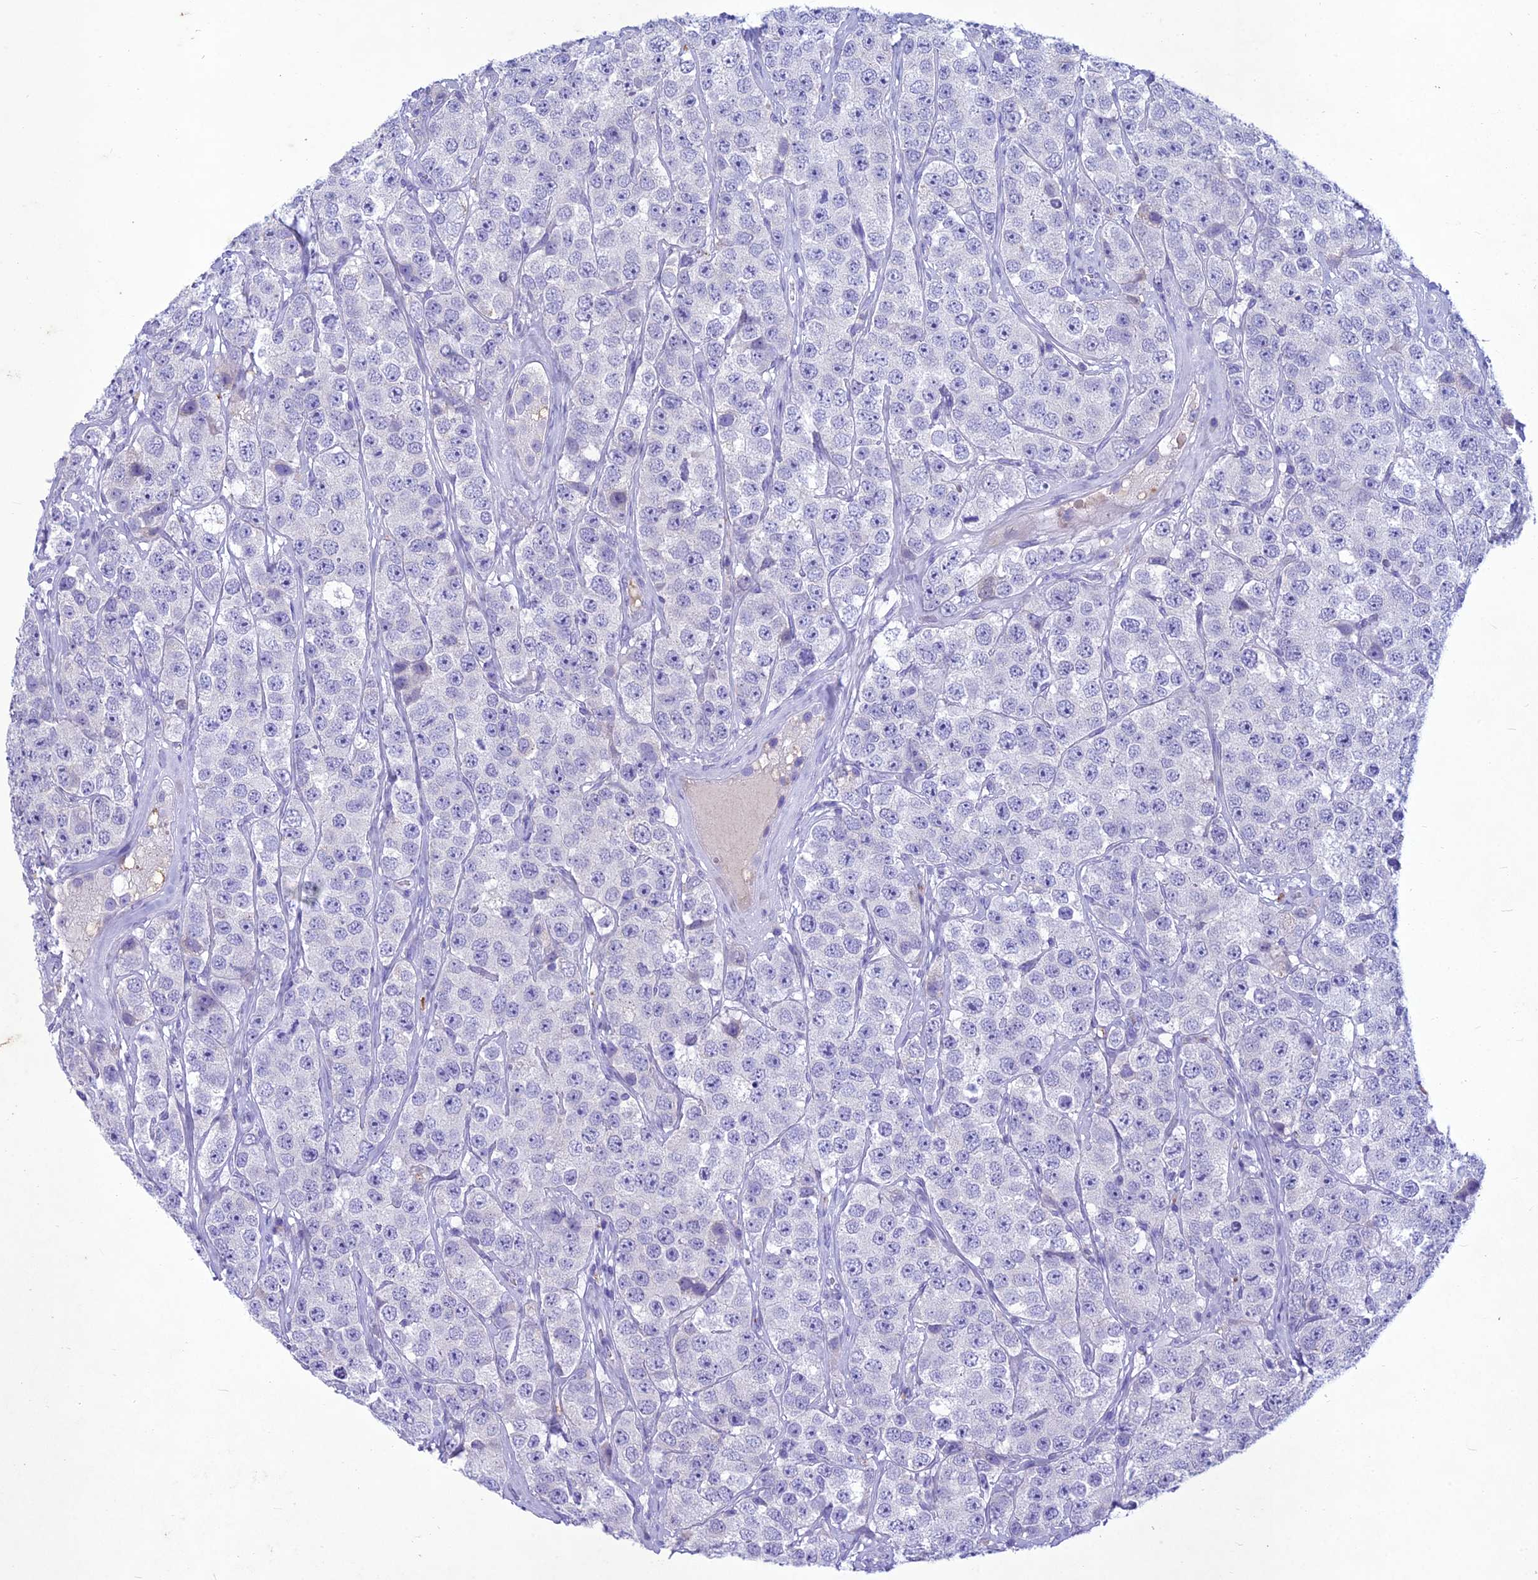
{"staining": {"intensity": "negative", "quantity": "none", "location": "none"}, "tissue": "testis cancer", "cell_type": "Tumor cells", "image_type": "cancer", "snomed": [{"axis": "morphology", "description": "Seminoma, NOS"}, {"axis": "topography", "description": "Testis"}], "caption": "Protein analysis of testis seminoma demonstrates no significant positivity in tumor cells.", "gene": "IFT172", "patient": {"sex": "male", "age": 28}}